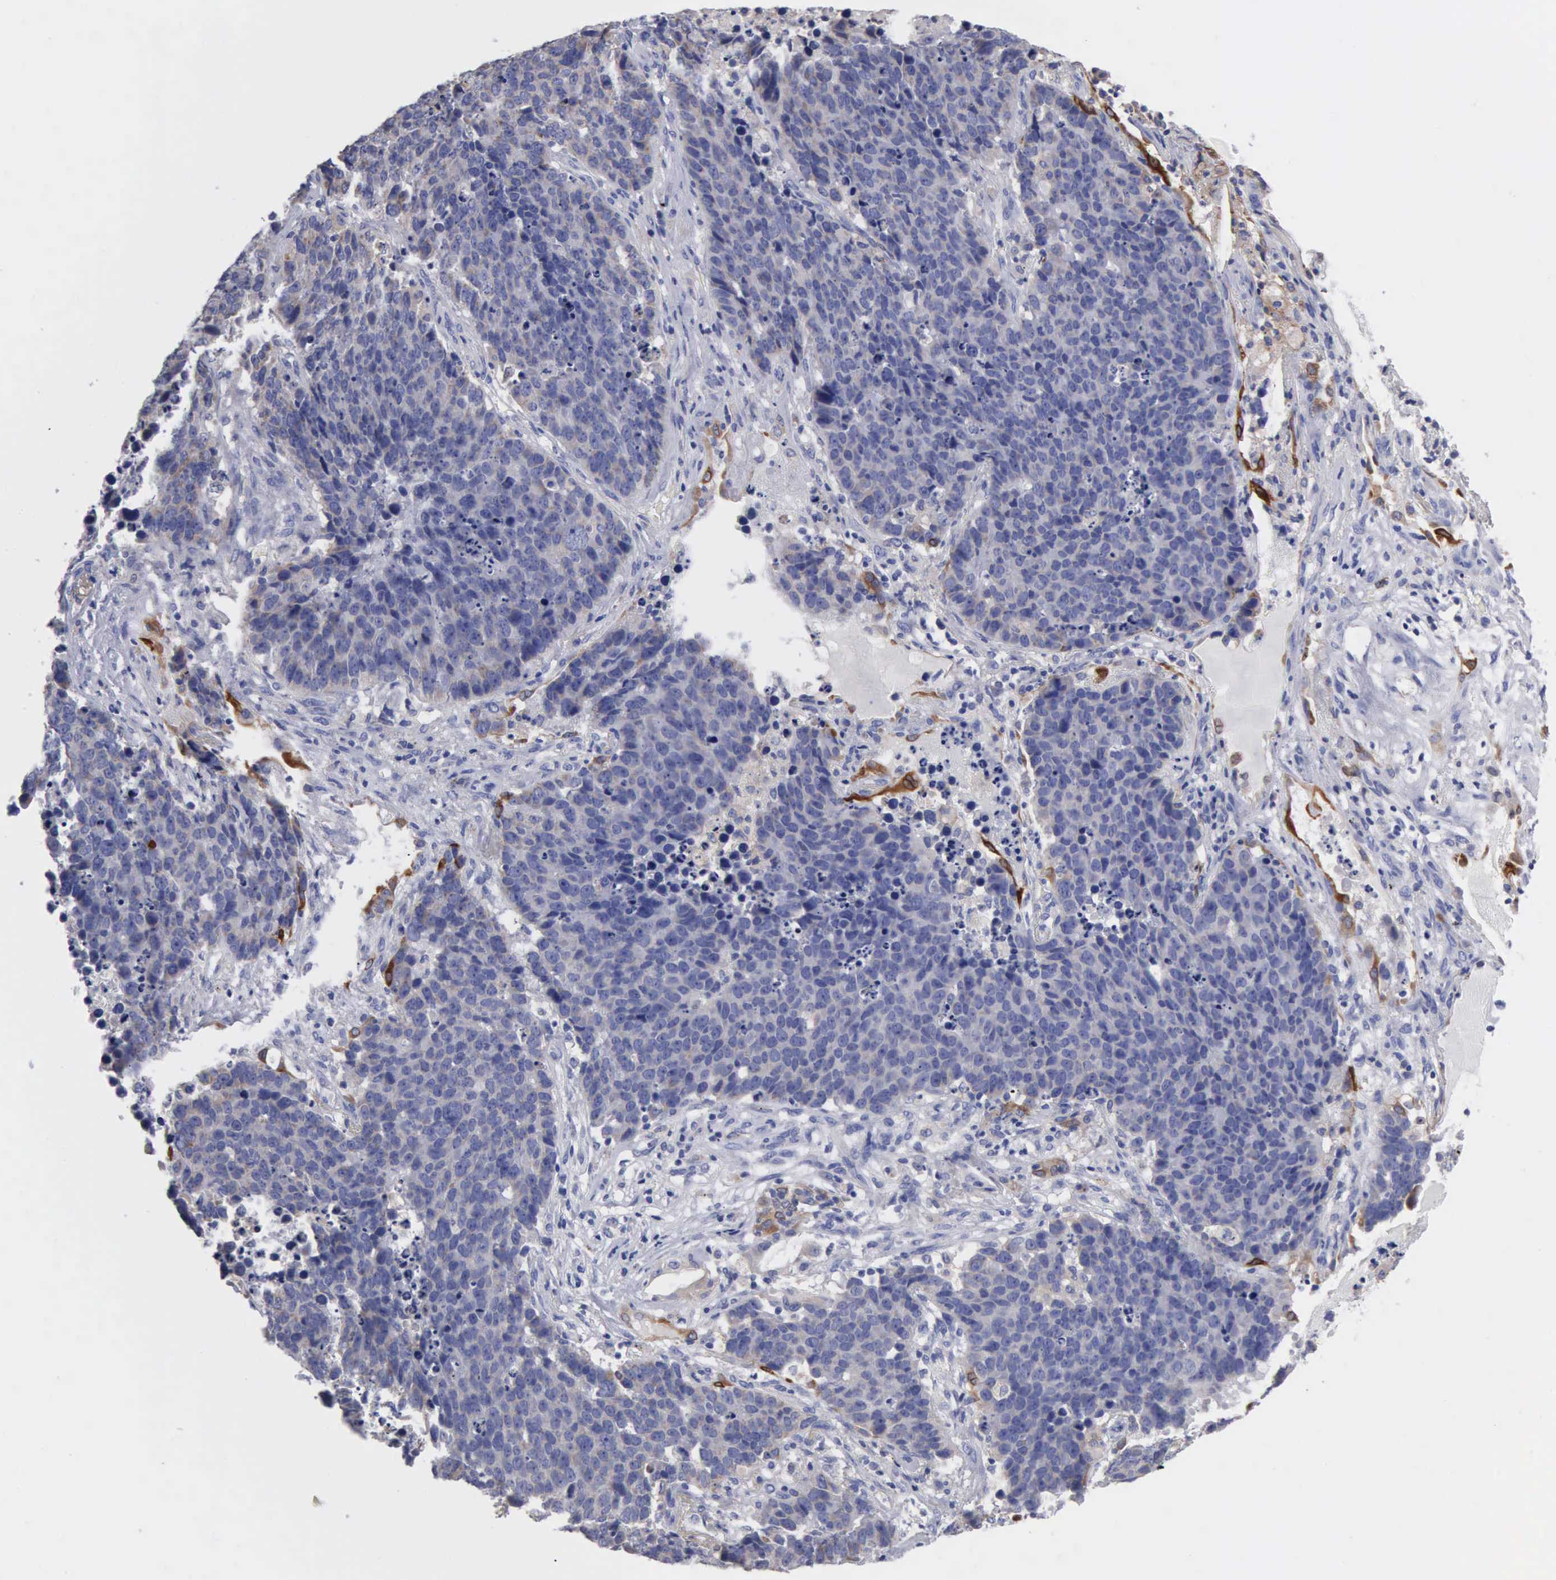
{"staining": {"intensity": "negative", "quantity": "none", "location": "none"}, "tissue": "lung cancer", "cell_type": "Tumor cells", "image_type": "cancer", "snomed": [{"axis": "morphology", "description": "Carcinoid, malignant, NOS"}, {"axis": "topography", "description": "Lung"}], "caption": "Human lung cancer (carcinoid (malignant)) stained for a protein using immunohistochemistry demonstrates no positivity in tumor cells.", "gene": "PTGS2", "patient": {"sex": "male", "age": 60}}